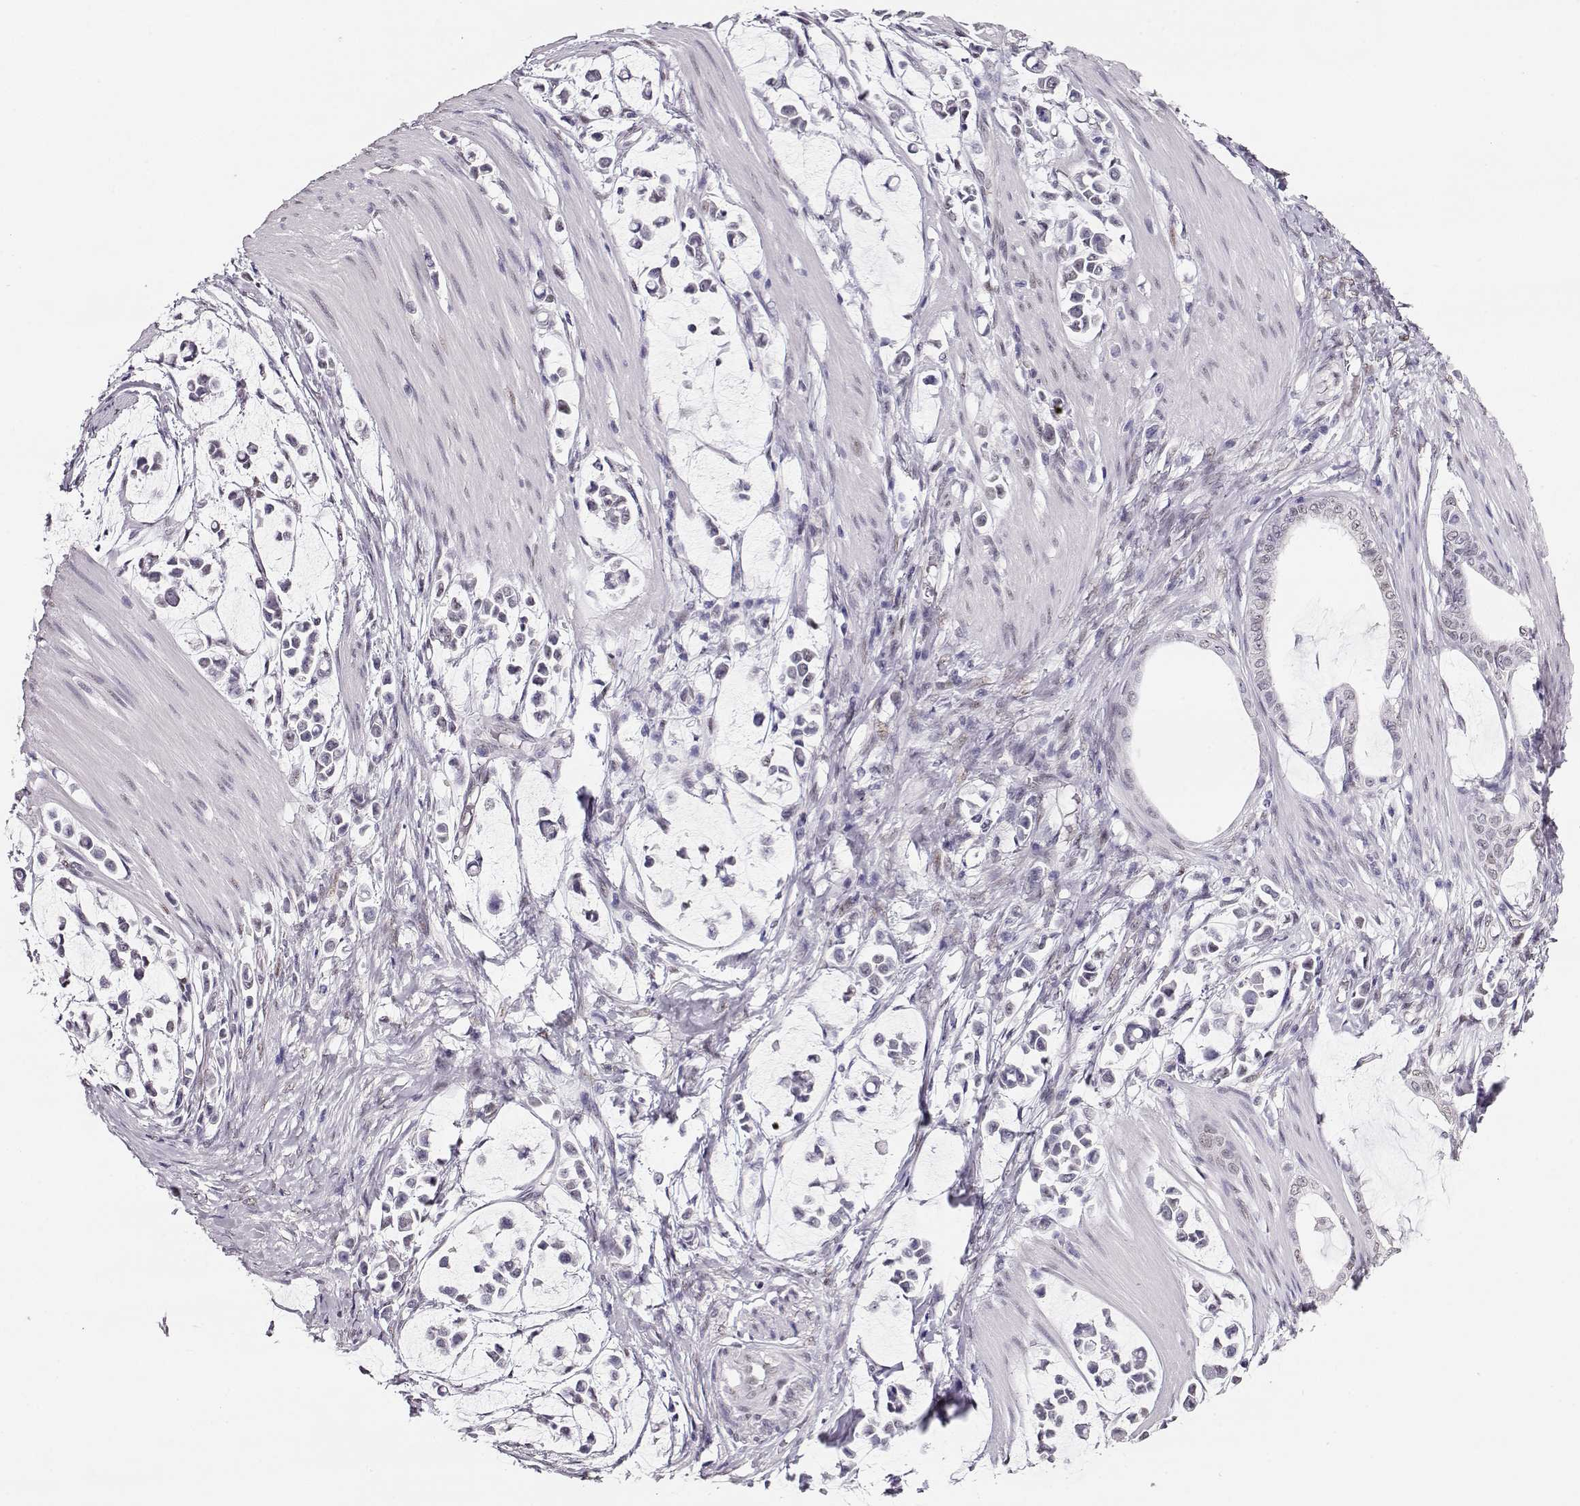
{"staining": {"intensity": "negative", "quantity": "none", "location": "none"}, "tissue": "stomach cancer", "cell_type": "Tumor cells", "image_type": "cancer", "snomed": [{"axis": "morphology", "description": "Adenocarcinoma, NOS"}, {"axis": "topography", "description": "Stomach"}], "caption": "This photomicrograph is of stomach adenocarcinoma stained with immunohistochemistry (IHC) to label a protein in brown with the nuclei are counter-stained blue. There is no positivity in tumor cells.", "gene": "POLI", "patient": {"sex": "male", "age": 82}}